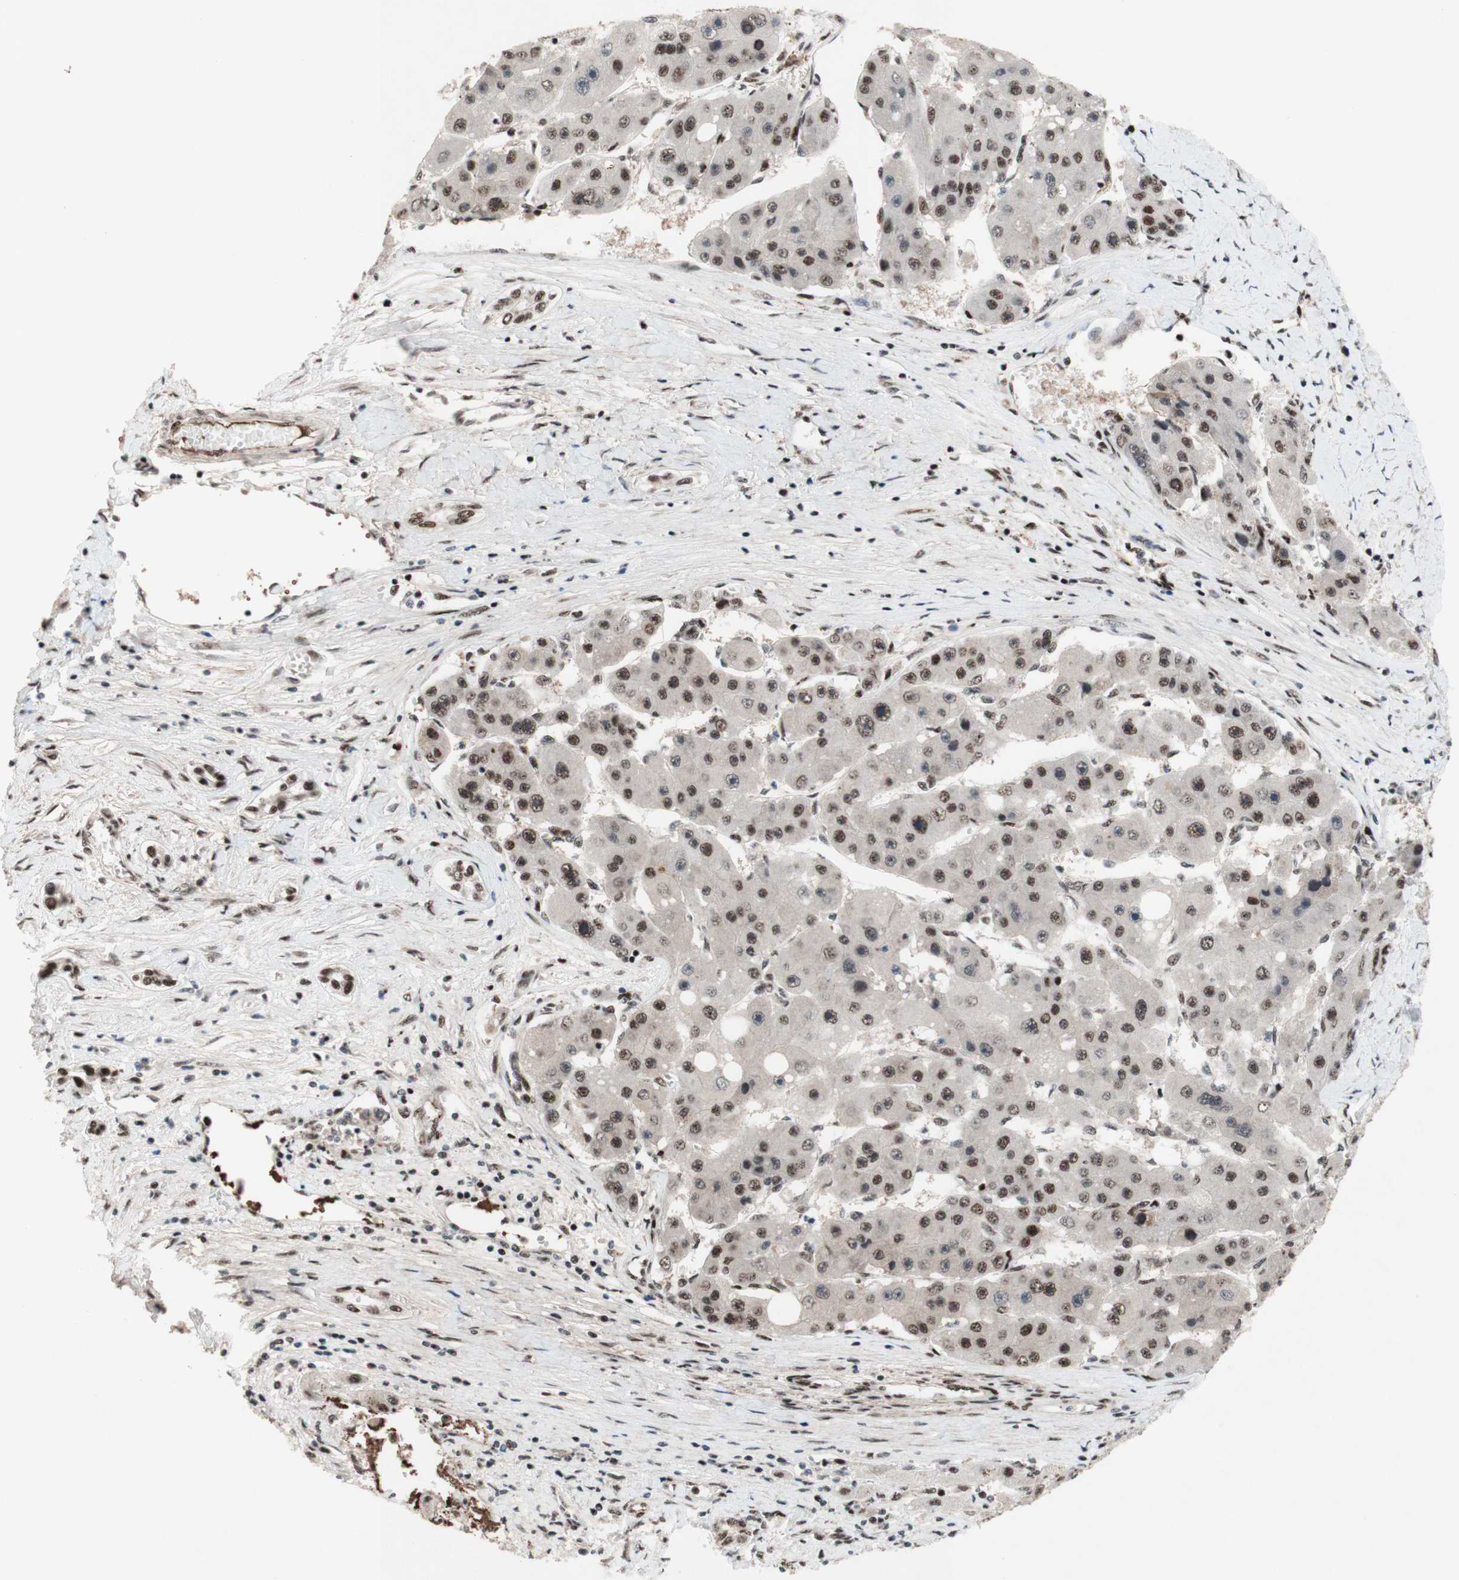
{"staining": {"intensity": "moderate", "quantity": "25%-75%", "location": "nuclear"}, "tissue": "liver cancer", "cell_type": "Tumor cells", "image_type": "cancer", "snomed": [{"axis": "morphology", "description": "Carcinoma, Hepatocellular, NOS"}, {"axis": "topography", "description": "Liver"}], "caption": "Immunohistochemistry (IHC) of human hepatocellular carcinoma (liver) shows medium levels of moderate nuclear staining in about 25%-75% of tumor cells.", "gene": "TLE1", "patient": {"sex": "female", "age": 61}}